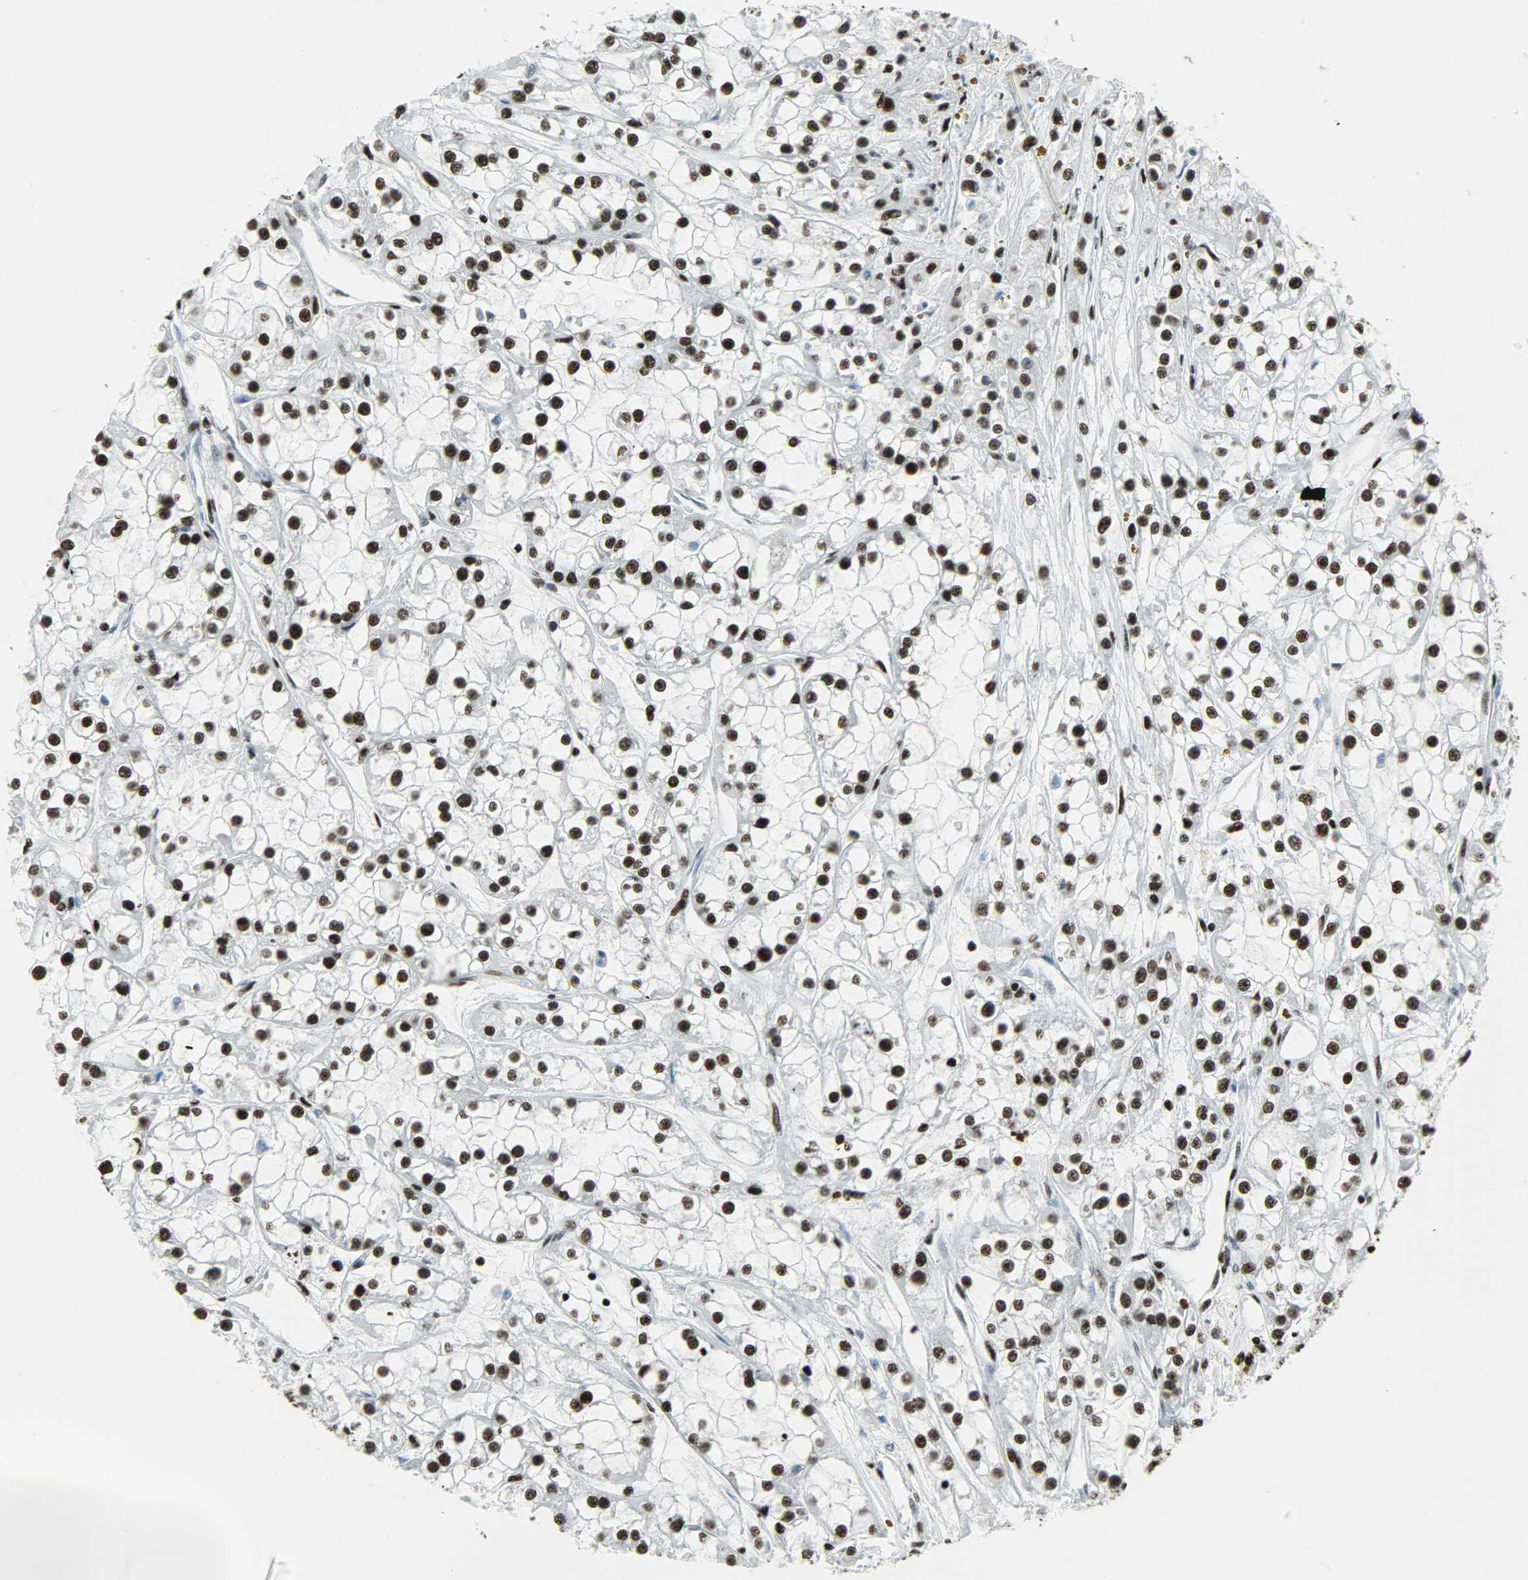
{"staining": {"intensity": "strong", "quantity": ">75%", "location": "nuclear"}, "tissue": "renal cancer", "cell_type": "Tumor cells", "image_type": "cancer", "snomed": [{"axis": "morphology", "description": "Adenocarcinoma, NOS"}, {"axis": "topography", "description": "Kidney"}], "caption": "About >75% of tumor cells in renal cancer reveal strong nuclear protein staining as visualized by brown immunohistochemical staining.", "gene": "SNRPA", "patient": {"sex": "female", "age": 52}}